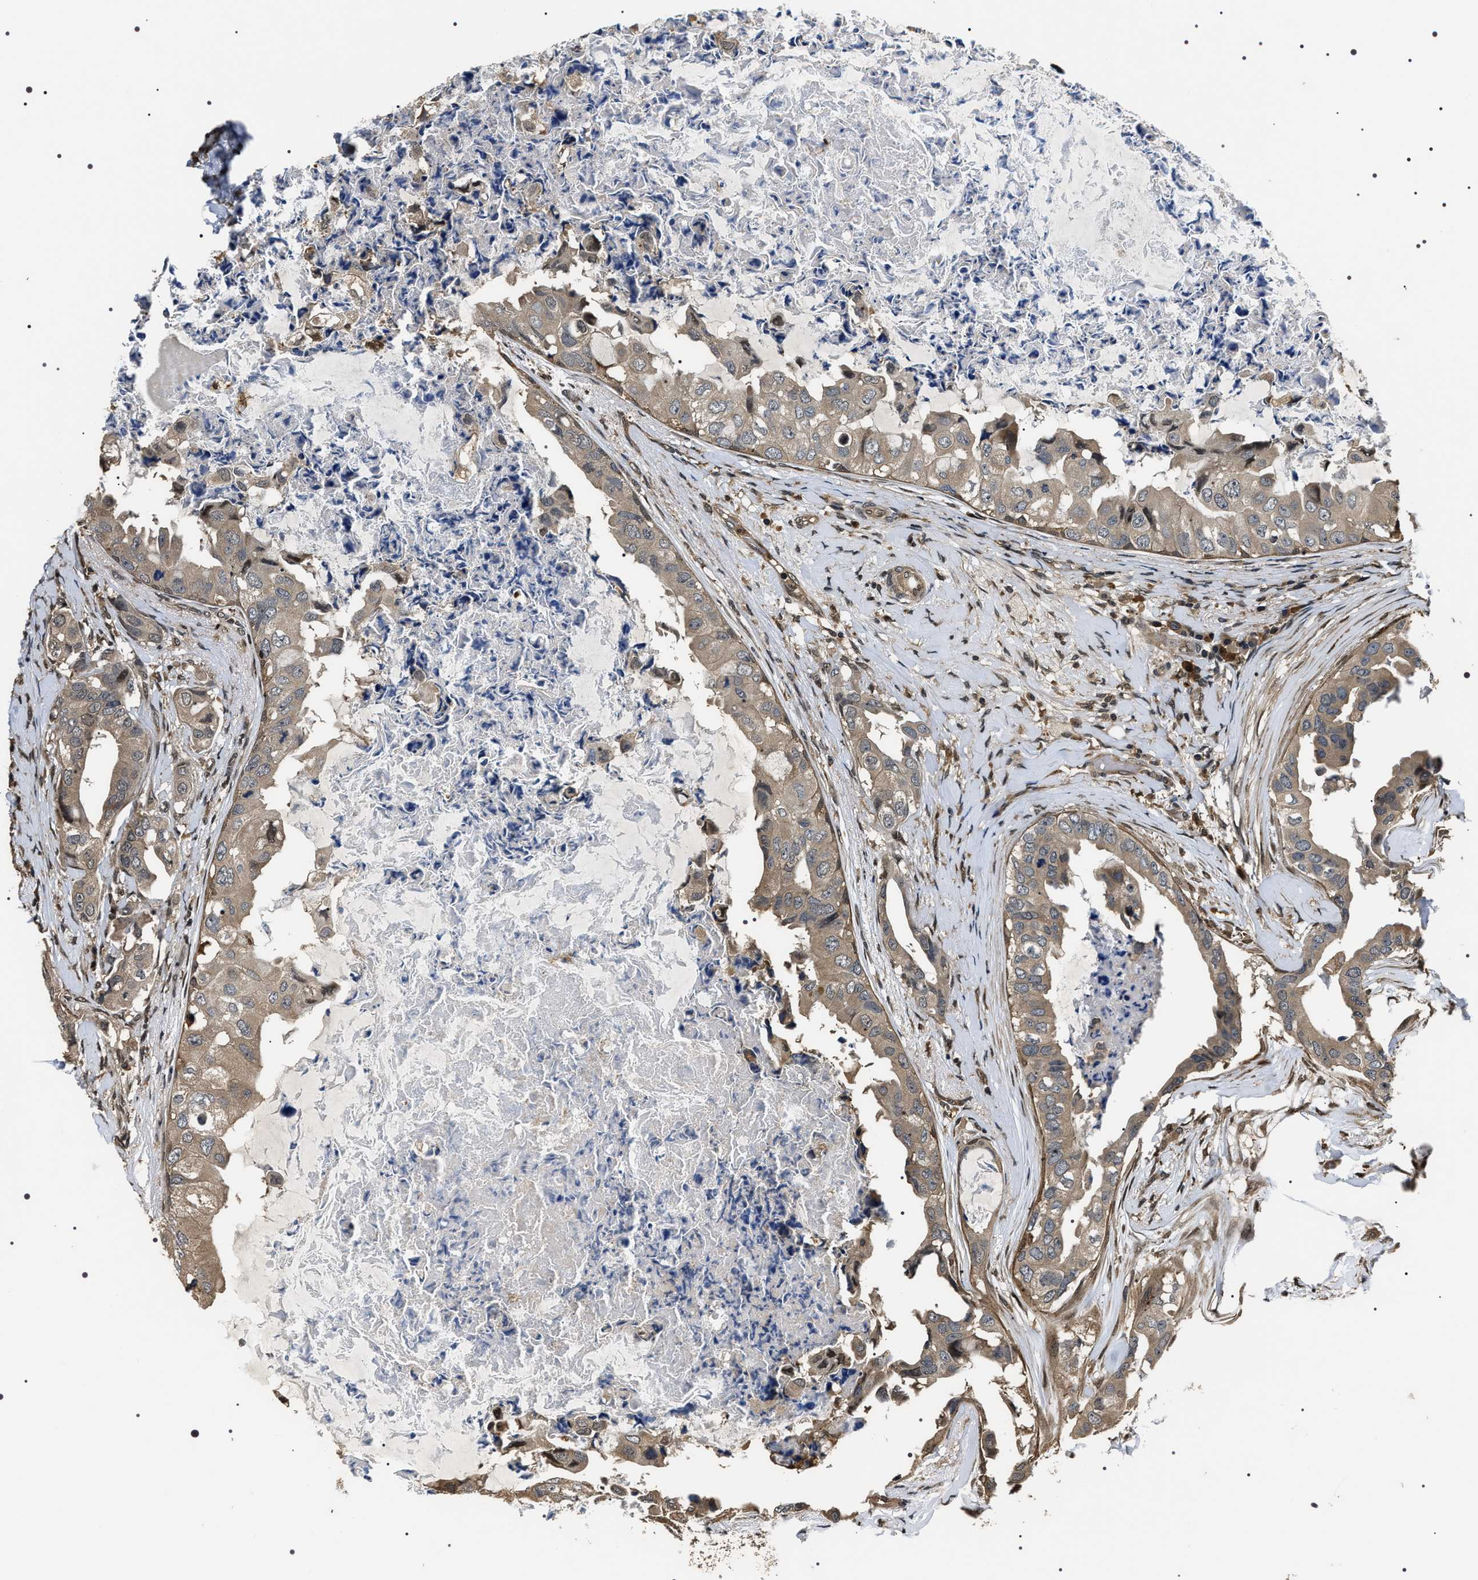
{"staining": {"intensity": "weak", "quantity": "25%-75%", "location": "cytoplasmic/membranous"}, "tissue": "breast cancer", "cell_type": "Tumor cells", "image_type": "cancer", "snomed": [{"axis": "morphology", "description": "Normal tissue, NOS"}, {"axis": "morphology", "description": "Duct carcinoma"}, {"axis": "topography", "description": "Breast"}], "caption": "Human breast cancer (intraductal carcinoma) stained with a brown dye displays weak cytoplasmic/membranous positive expression in about 25%-75% of tumor cells.", "gene": "ARHGAP22", "patient": {"sex": "female", "age": 40}}